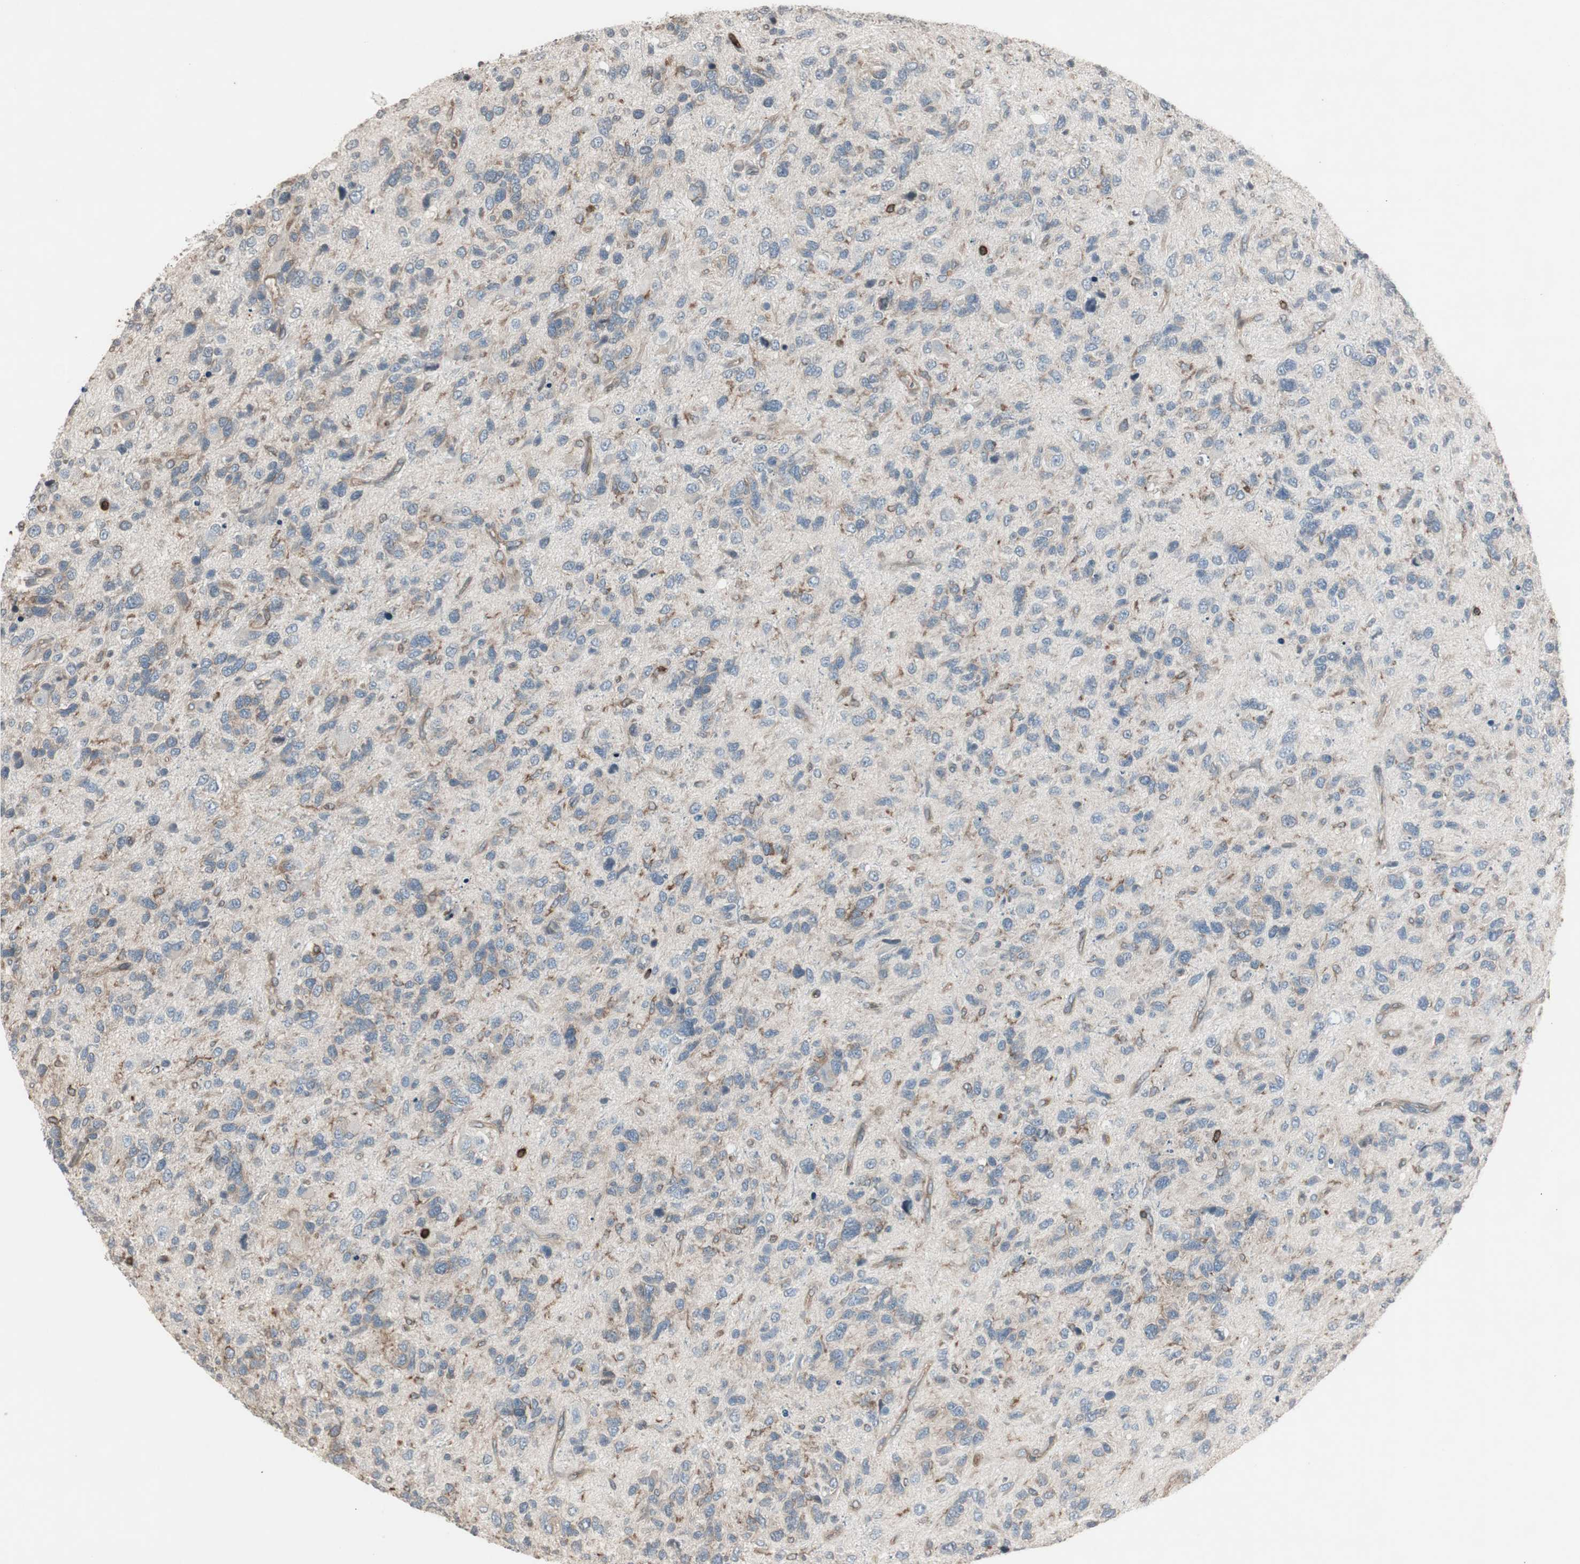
{"staining": {"intensity": "negative", "quantity": "none", "location": "none"}, "tissue": "glioma", "cell_type": "Tumor cells", "image_type": "cancer", "snomed": [{"axis": "morphology", "description": "Glioma, malignant, High grade"}, {"axis": "topography", "description": "Brain"}], "caption": "Glioma was stained to show a protein in brown. There is no significant positivity in tumor cells.", "gene": "ARHGEF1", "patient": {"sex": "female", "age": 58}}